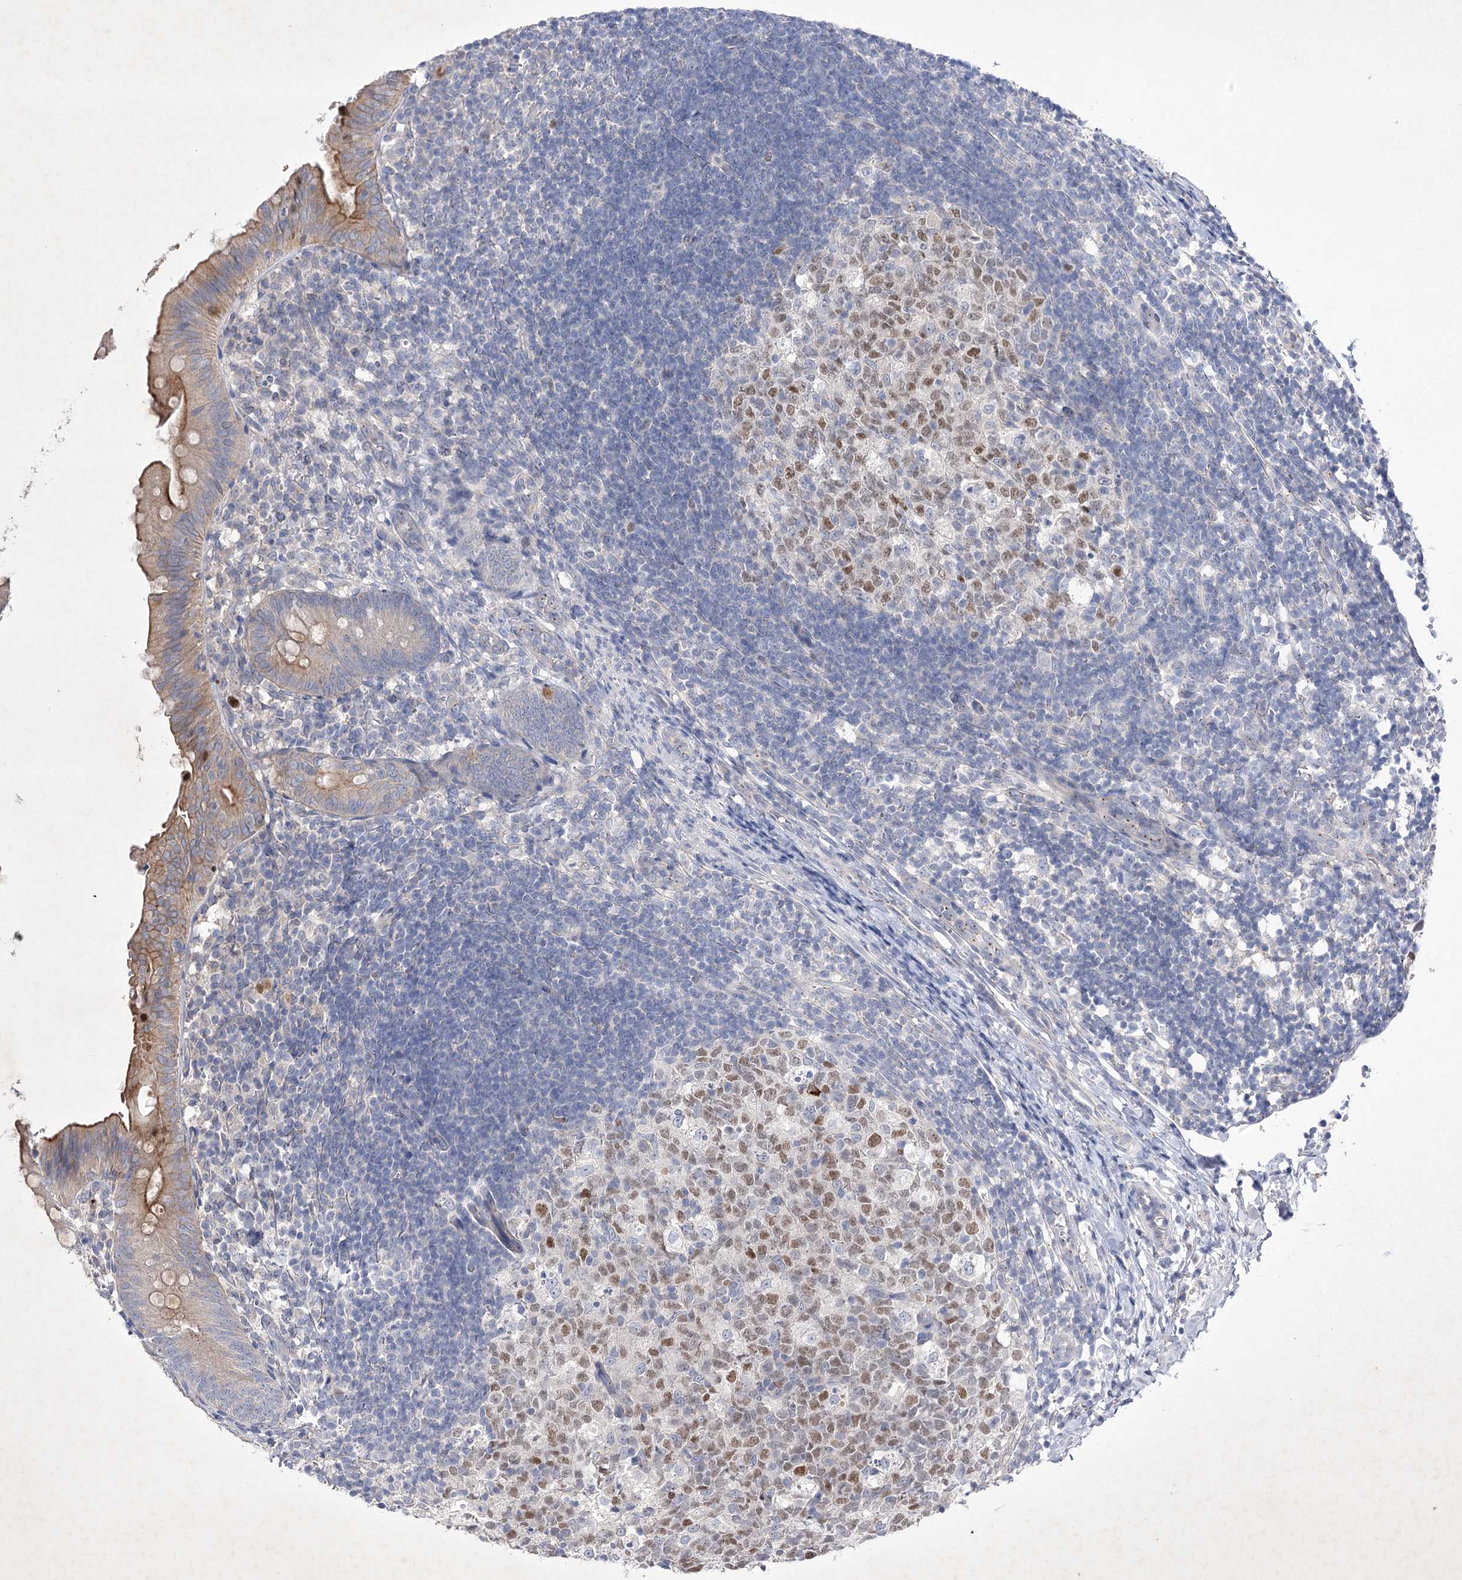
{"staining": {"intensity": "moderate", "quantity": "<25%", "location": "cytoplasmic/membranous"}, "tissue": "appendix", "cell_type": "Glandular cells", "image_type": "normal", "snomed": [{"axis": "morphology", "description": "Normal tissue, NOS"}, {"axis": "topography", "description": "Appendix"}], "caption": "Protein staining demonstrates moderate cytoplasmic/membranous staining in about <25% of glandular cells in normal appendix. The staining is performed using DAB brown chromogen to label protein expression. The nuclei are counter-stained blue using hematoxylin.", "gene": "COX15", "patient": {"sex": "male", "age": 1}}